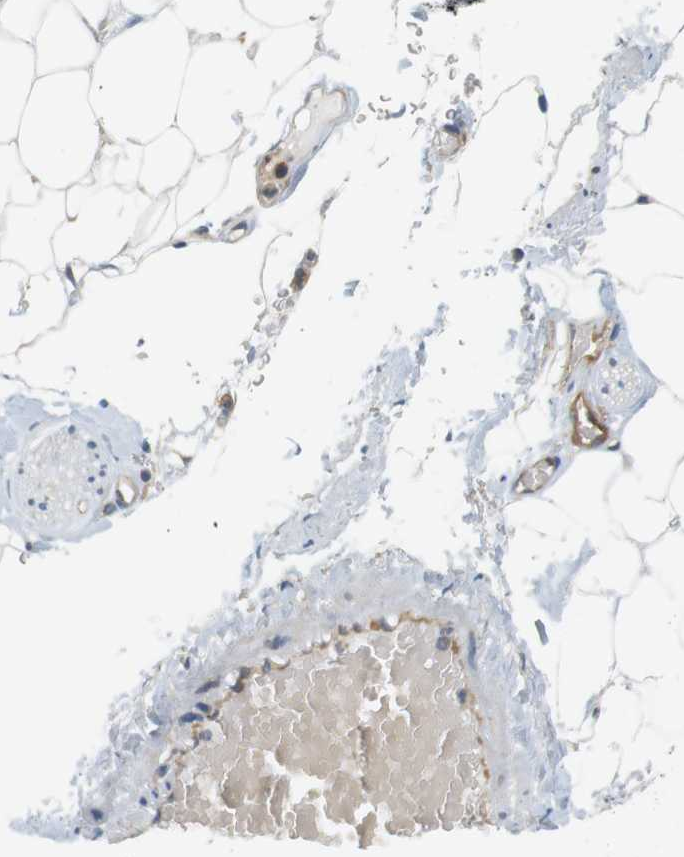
{"staining": {"intensity": "weak", "quantity": ">75%", "location": "cytoplasmic/membranous"}, "tissue": "adipose tissue", "cell_type": "Adipocytes", "image_type": "normal", "snomed": [{"axis": "morphology", "description": "Normal tissue, NOS"}, {"axis": "topography", "description": "Peripheral nerve tissue"}], "caption": "Adipose tissue stained with immunohistochemistry (IHC) exhibits weak cytoplasmic/membranous expression in about >75% of adipocytes.", "gene": "SH3GLB1", "patient": {"sex": "male", "age": 70}}